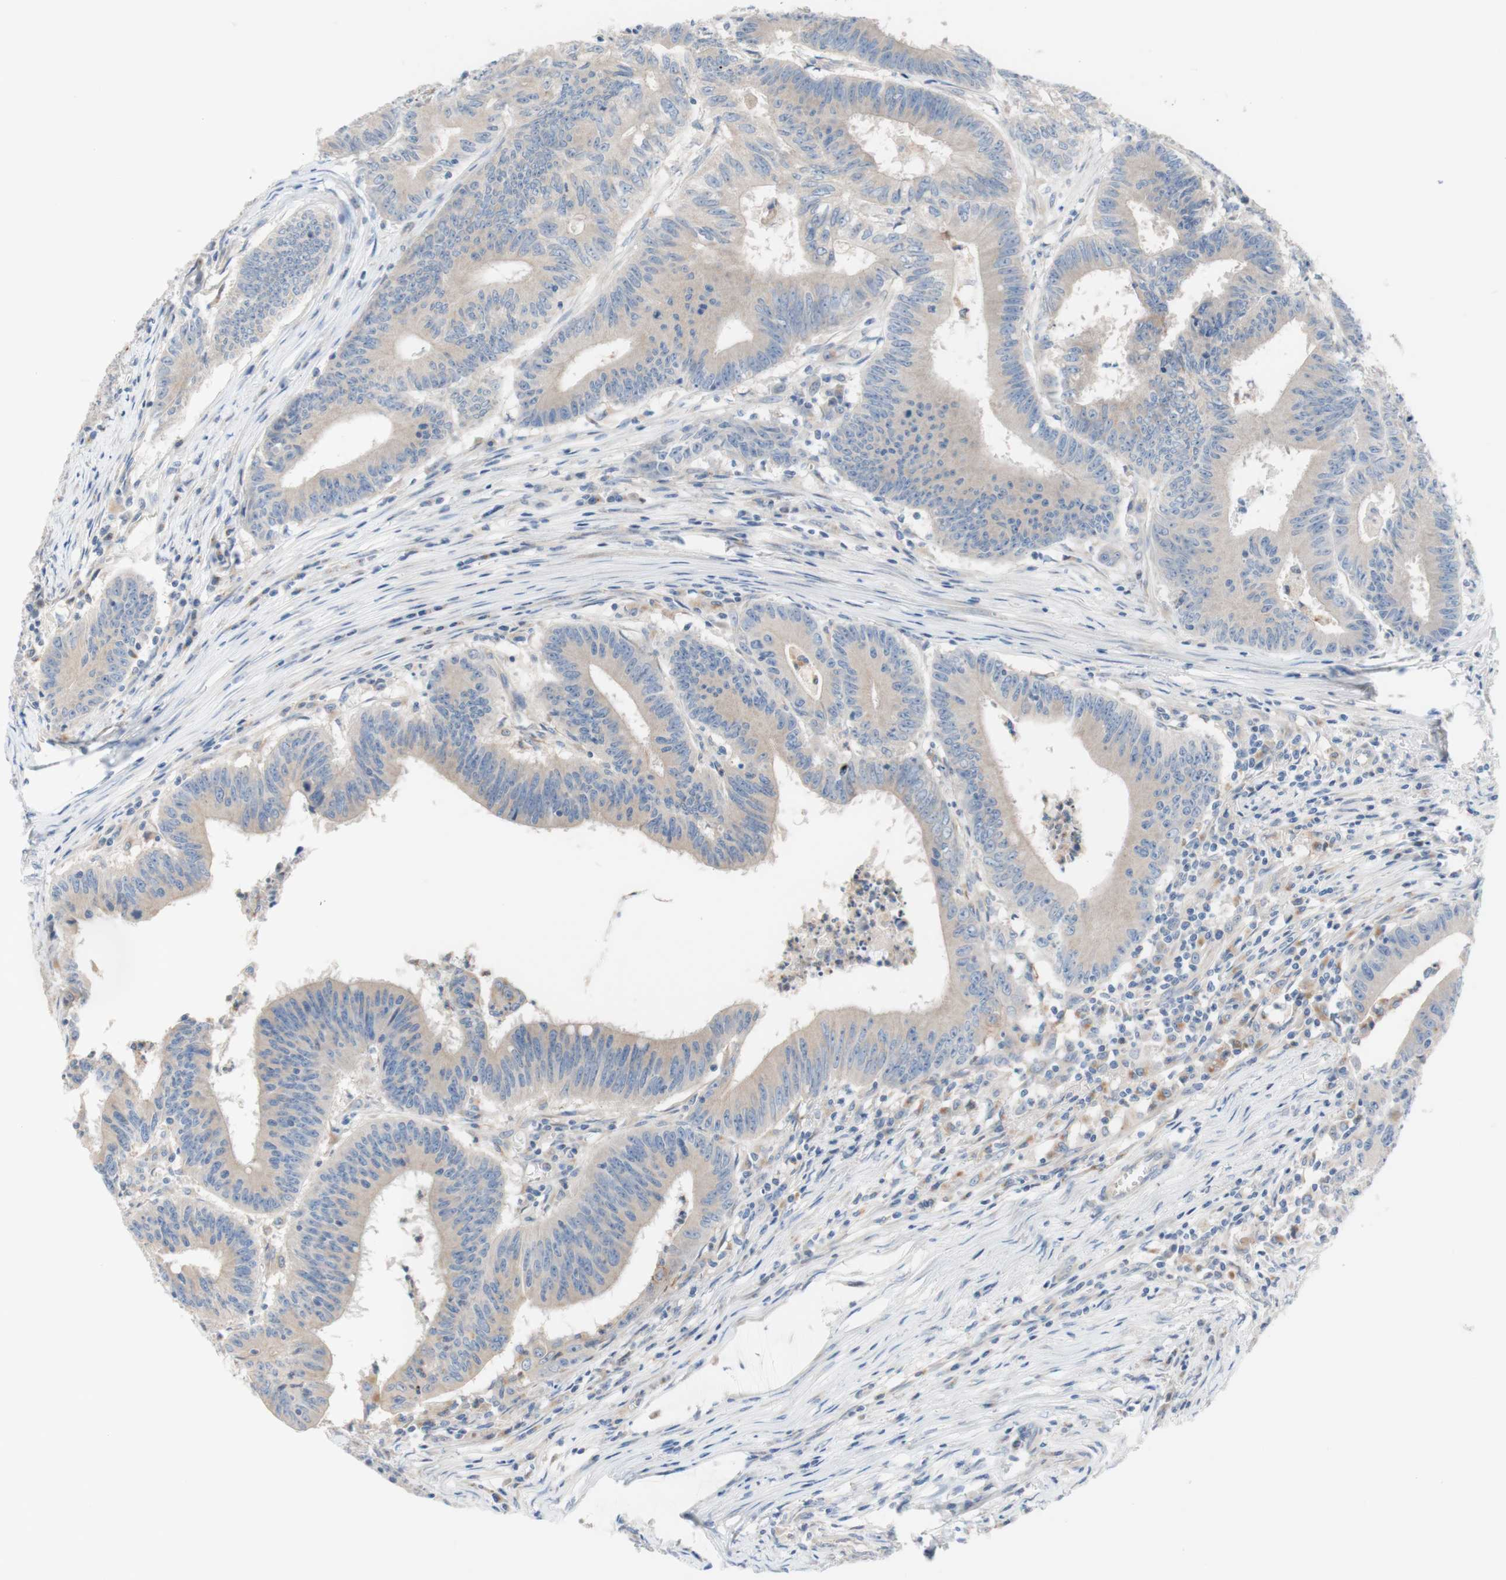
{"staining": {"intensity": "weak", "quantity": ">75%", "location": "cytoplasmic/membranous"}, "tissue": "colorectal cancer", "cell_type": "Tumor cells", "image_type": "cancer", "snomed": [{"axis": "morphology", "description": "Adenocarcinoma, NOS"}, {"axis": "topography", "description": "Colon"}], "caption": "IHC micrograph of colorectal cancer (adenocarcinoma) stained for a protein (brown), which exhibits low levels of weak cytoplasmic/membranous positivity in approximately >75% of tumor cells.", "gene": "F3", "patient": {"sex": "male", "age": 45}}